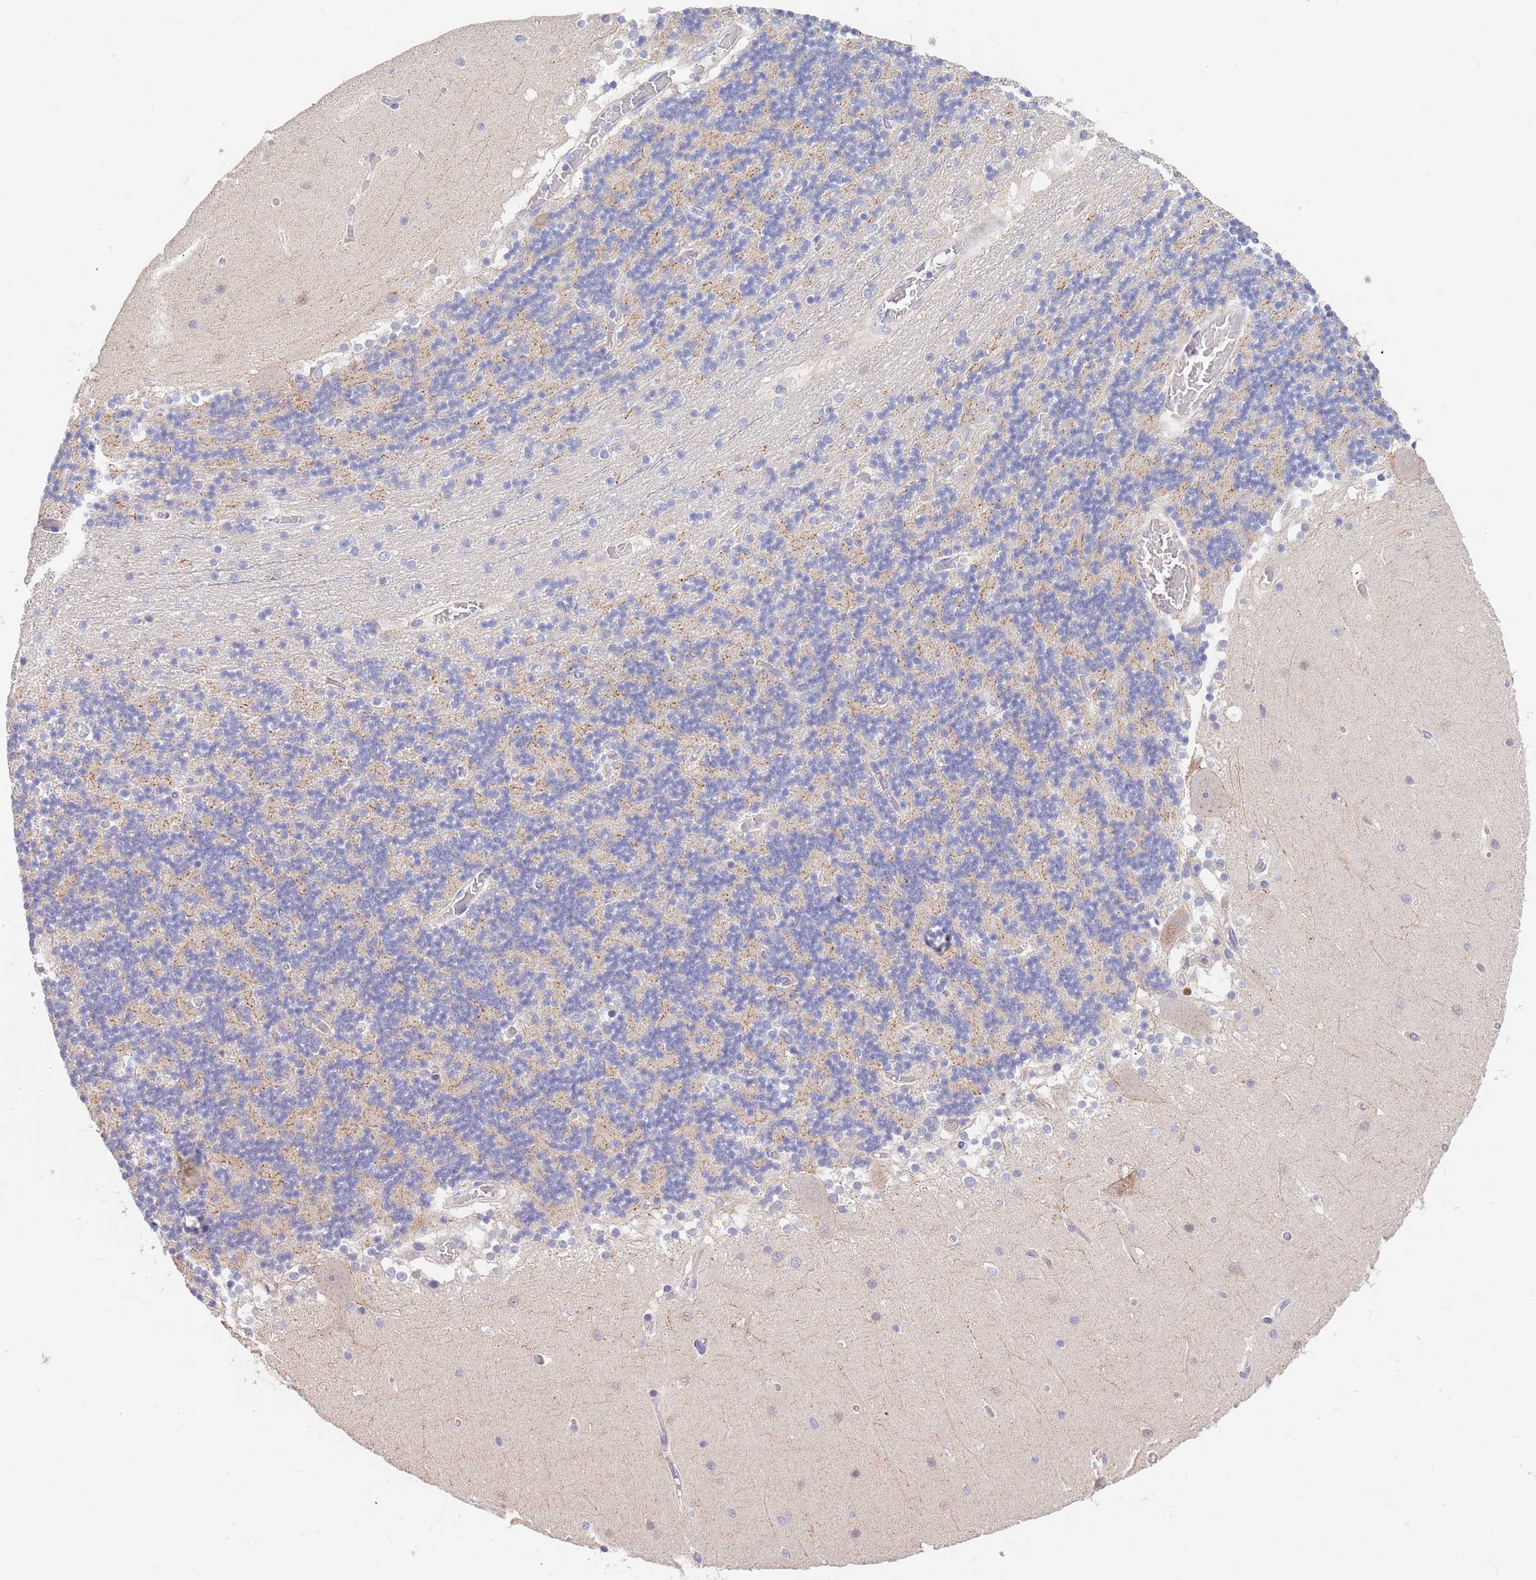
{"staining": {"intensity": "negative", "quantity": "none", "location": "none"}, "tissue": "cerebellum", "cell_type": "Cells in granular layer", "image_type": "normal", "snomed": [{"axis": "morphology", "description": "Normal tissue, NOS"}, {"axis": "topography", "description": "Cerebellum"}], "caption": "Cerebellum was stained to show a protein in brown. There is no significant staining in cells in granular layer. (Stains: DAB (3,3'-diaminobenzidine) immunohistochemistry with hematoxylin counter stain, Microscopy: brightfield microscopy at high magnification).", "gene": "BORCS5", "patient": {"sex": "female", "age": 28}}